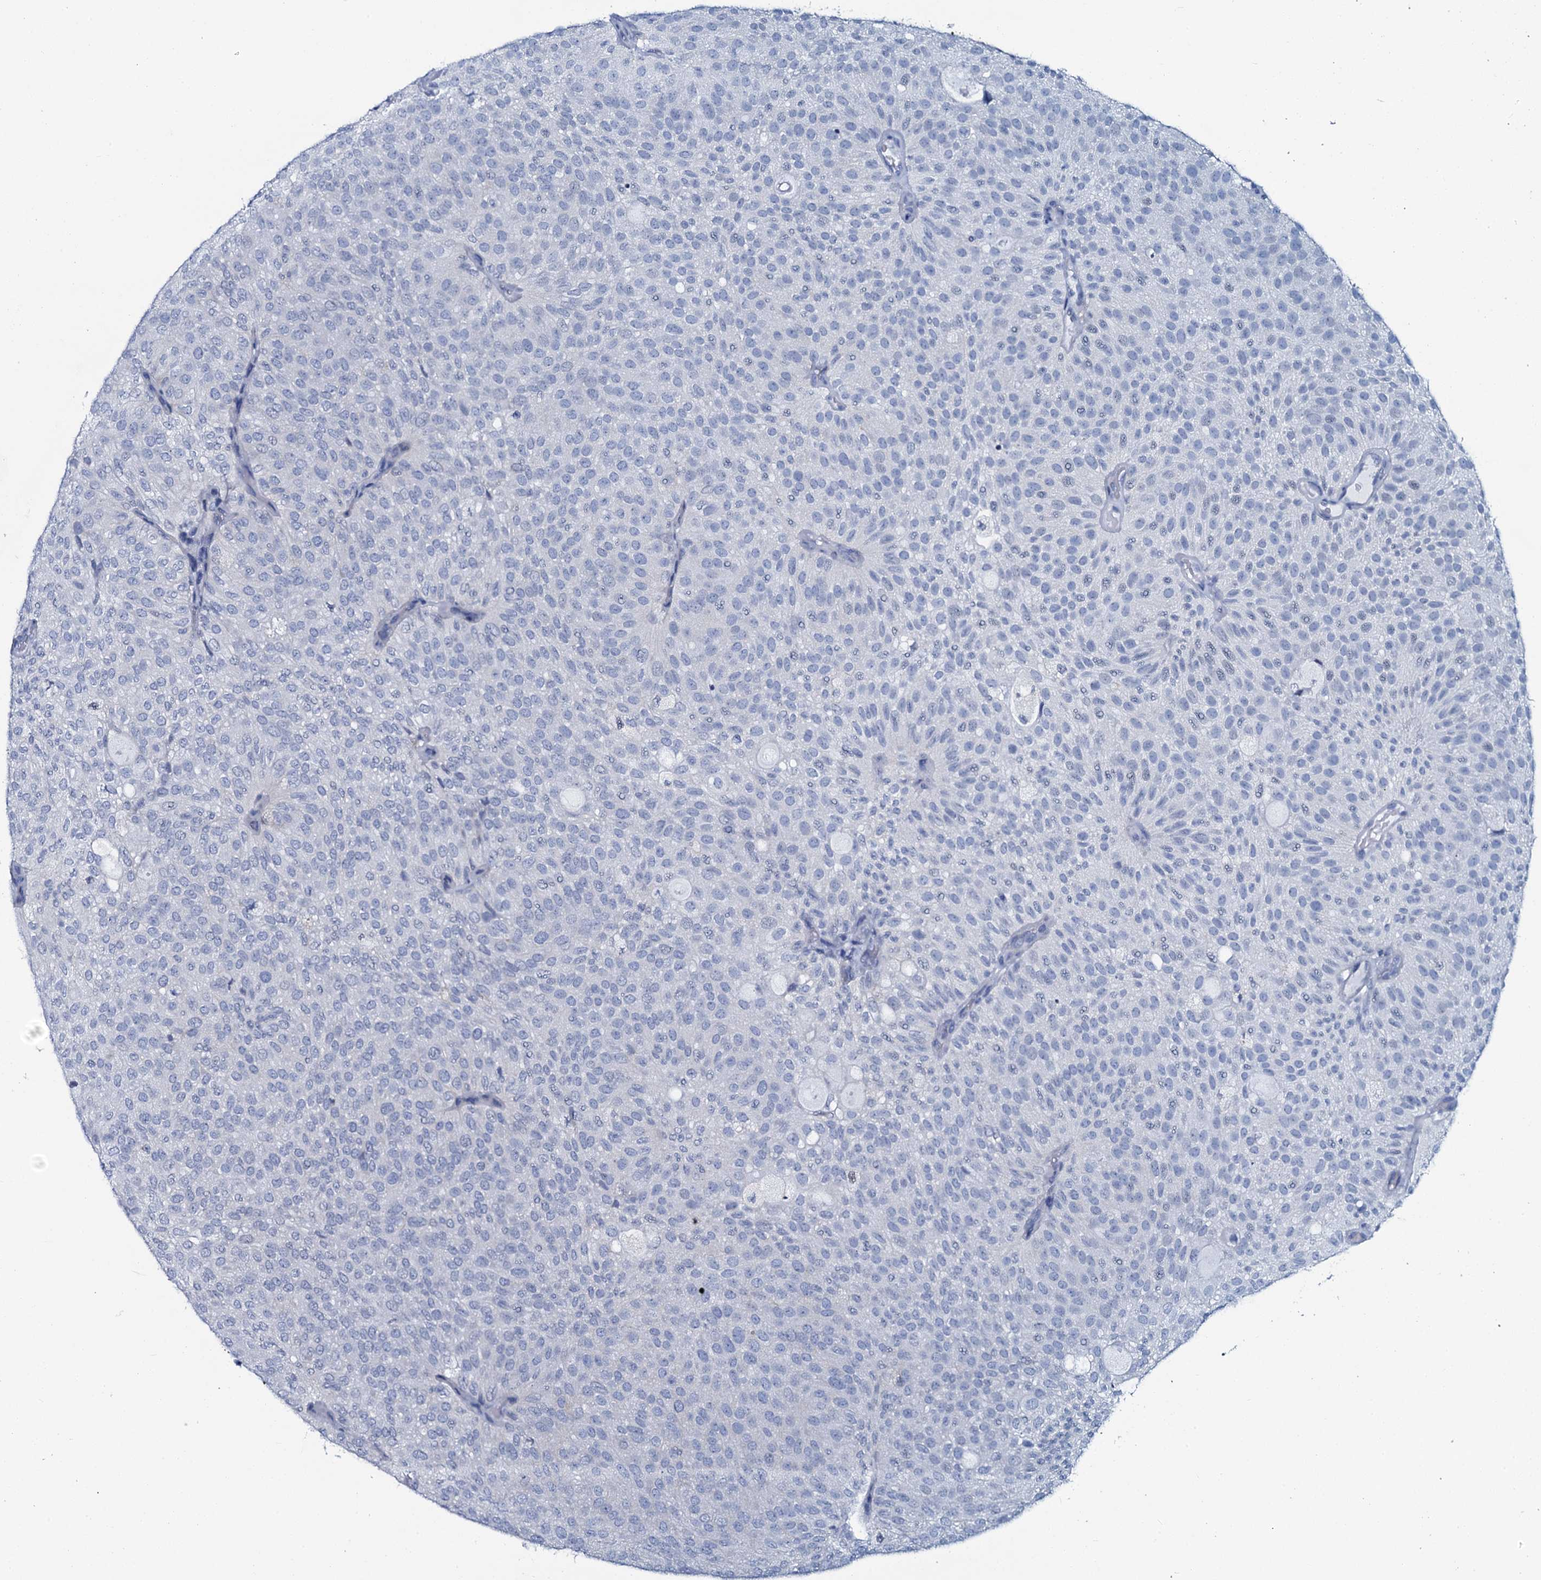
{"staining": {"intensity": "negative", "quantity": "none", "location": "none"}, "tissue": "urothelial cancer", "cell_type": "Tumor cells", "image_type": "cancer", "snomed": [{"axis": "morphology", "description": "Urothelial carcinoma, Low grade"}, {"axis": "topography", "description": "Urinary bladder"}], "caption": "Immunohistochemical staining of urothelial cancer exhibits no significant positivity in tumor cells. (Stains: DAB (3,3'-diaminobenzidine) immunohistochemistry (IHC) with hematoxylin counter stain, Microscopy: brightfield microscopy at high magnification).", "gene": "SLC4A7", "patient": {"sex": "male", "age": 78}}